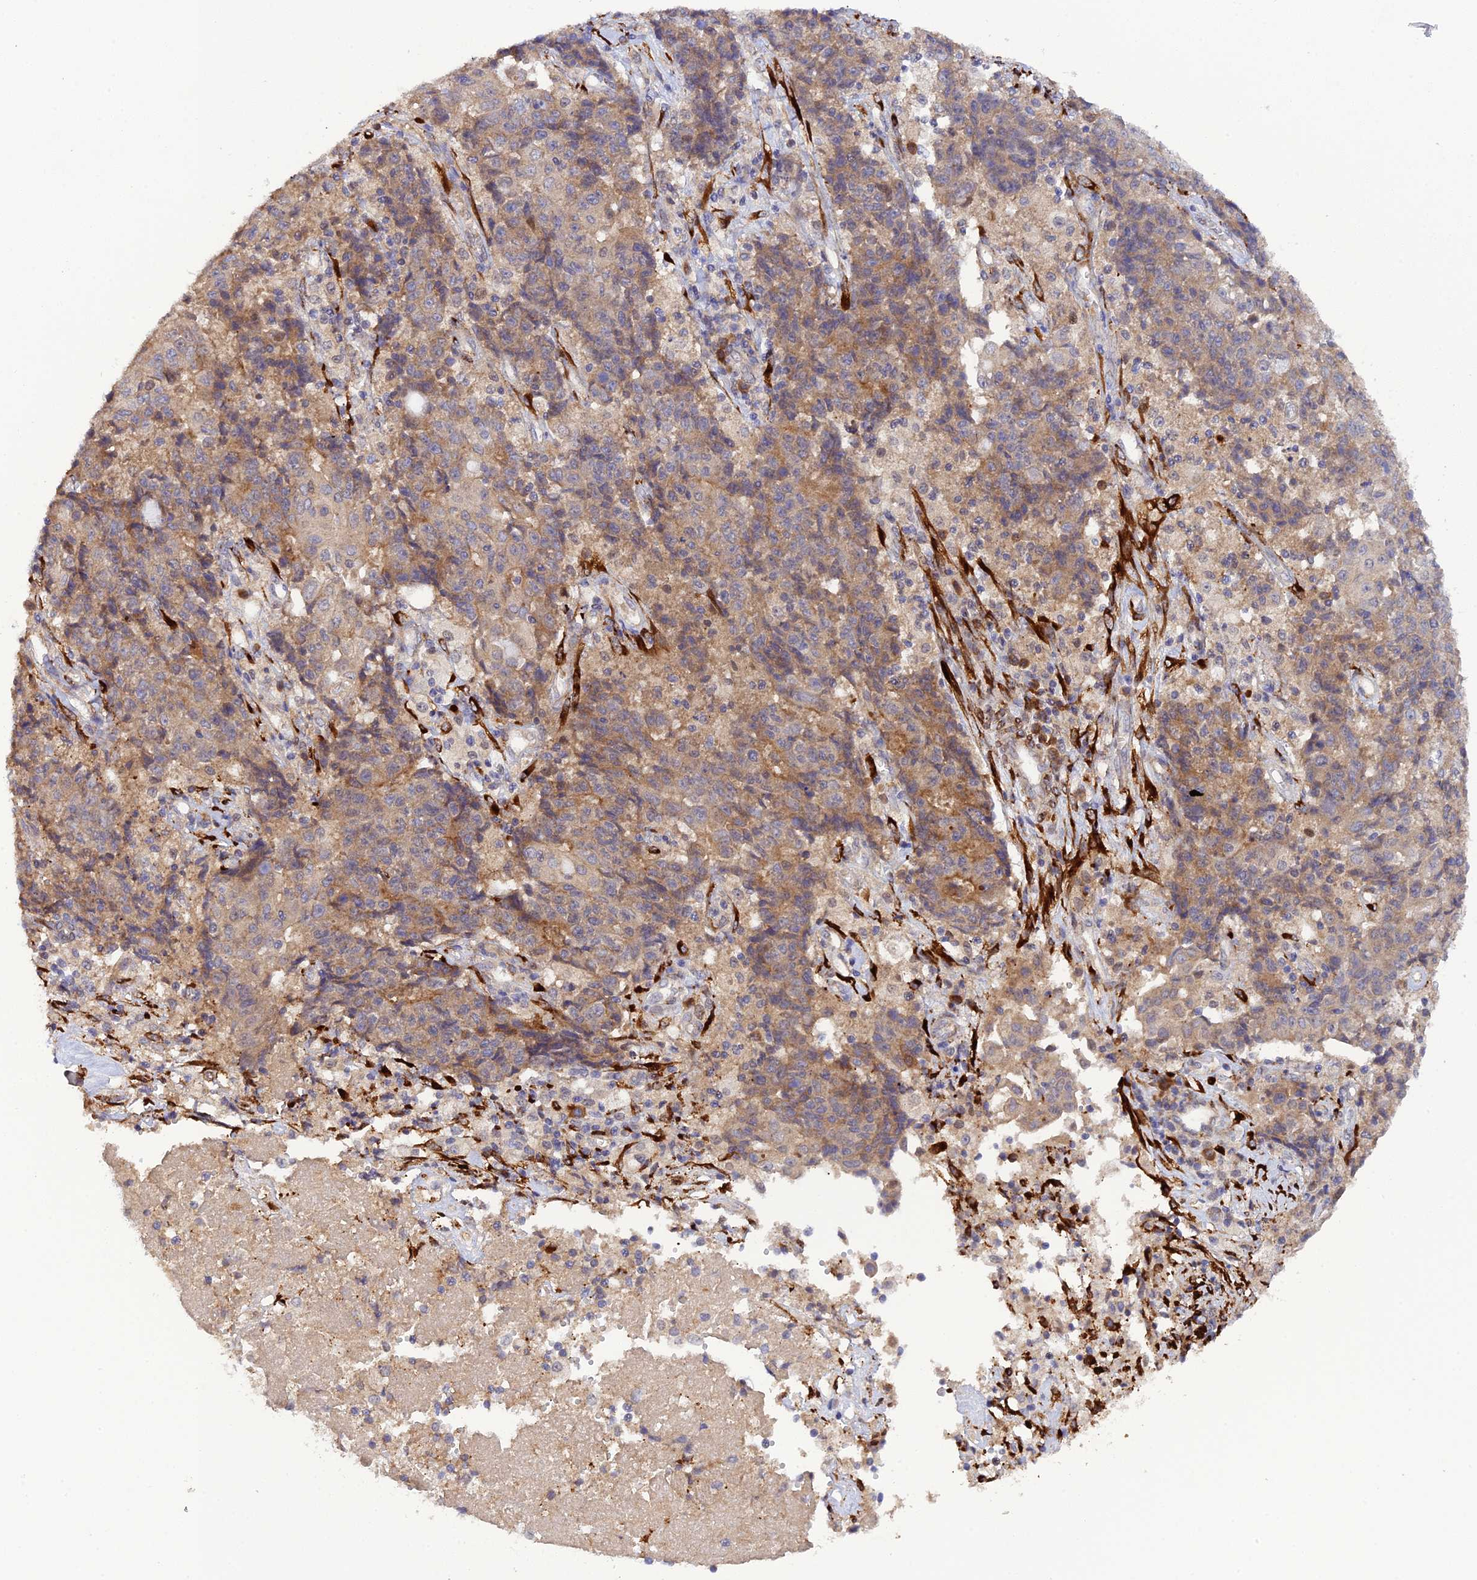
{"staining": {"intensity": "weak", "quantity": "25%-75%", "location": "cytoplasmic/membranous"}, "tissue": "ovarian cancer", "cell_type": "Tumor cells", "image_type": "cancer", "snomed": [{"axis": "morphology", "description": "Carcinoma, endometroid"}, {"axis": "topography", "description": "Ovary"}], "caption": "Ovarian cancer stained with immunohistochemistry exhibits weak cytoplasmic/membranous staining in approximately 25%-75% of tumor cells. Using DAB (3,3'-diaminobenzidine) (brown) and hematoxylin (blue) stains, captured at high magnification using brightfield microscopy.", "gene": "P3H3", "patient": {"sex": "female", "age": 42}}